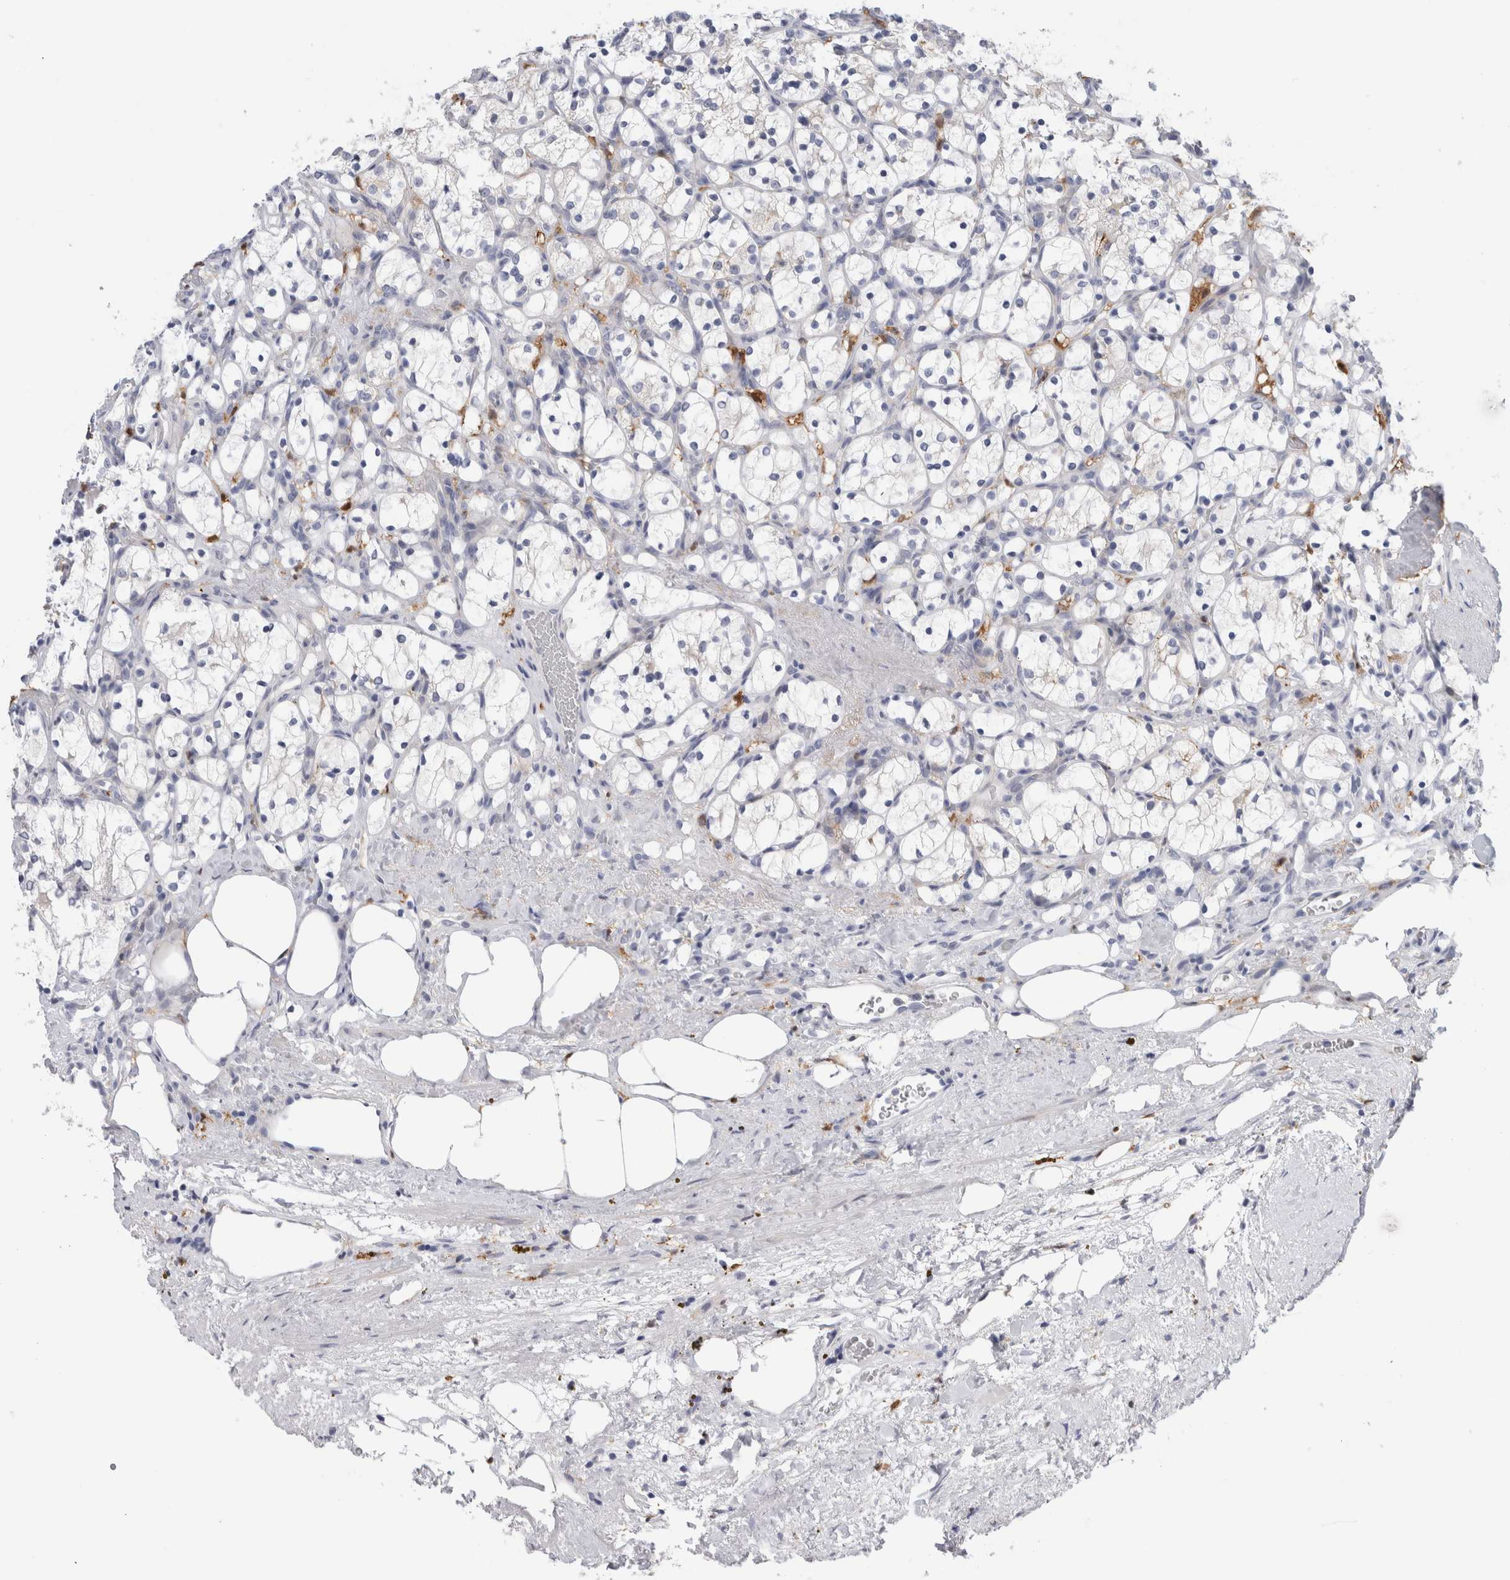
{"staining": {"intensity": "weak", "quantity": "<25%", "location": "cytoplasmic/membranous"}, "tissue": "renal cancer", "cell_type": "Tumor cells", "image_type": "cancer", "snomed": [{"axis": "morphology", "description": "Adenocarcinoma, NOS"}, {"axis": "topography", "description": "Kidney"}], "caption": "A photomicrograph of renal cancer (adenocarcinoma) stained for a protein exhibits no brown staining in tumor cells. (Brightfield microscopy of DAB (3,3'-diaminobenzidine) IHC at high magnification).", "gene": "SLC20A2", "patient": {"sex": "female", "age": 69}}